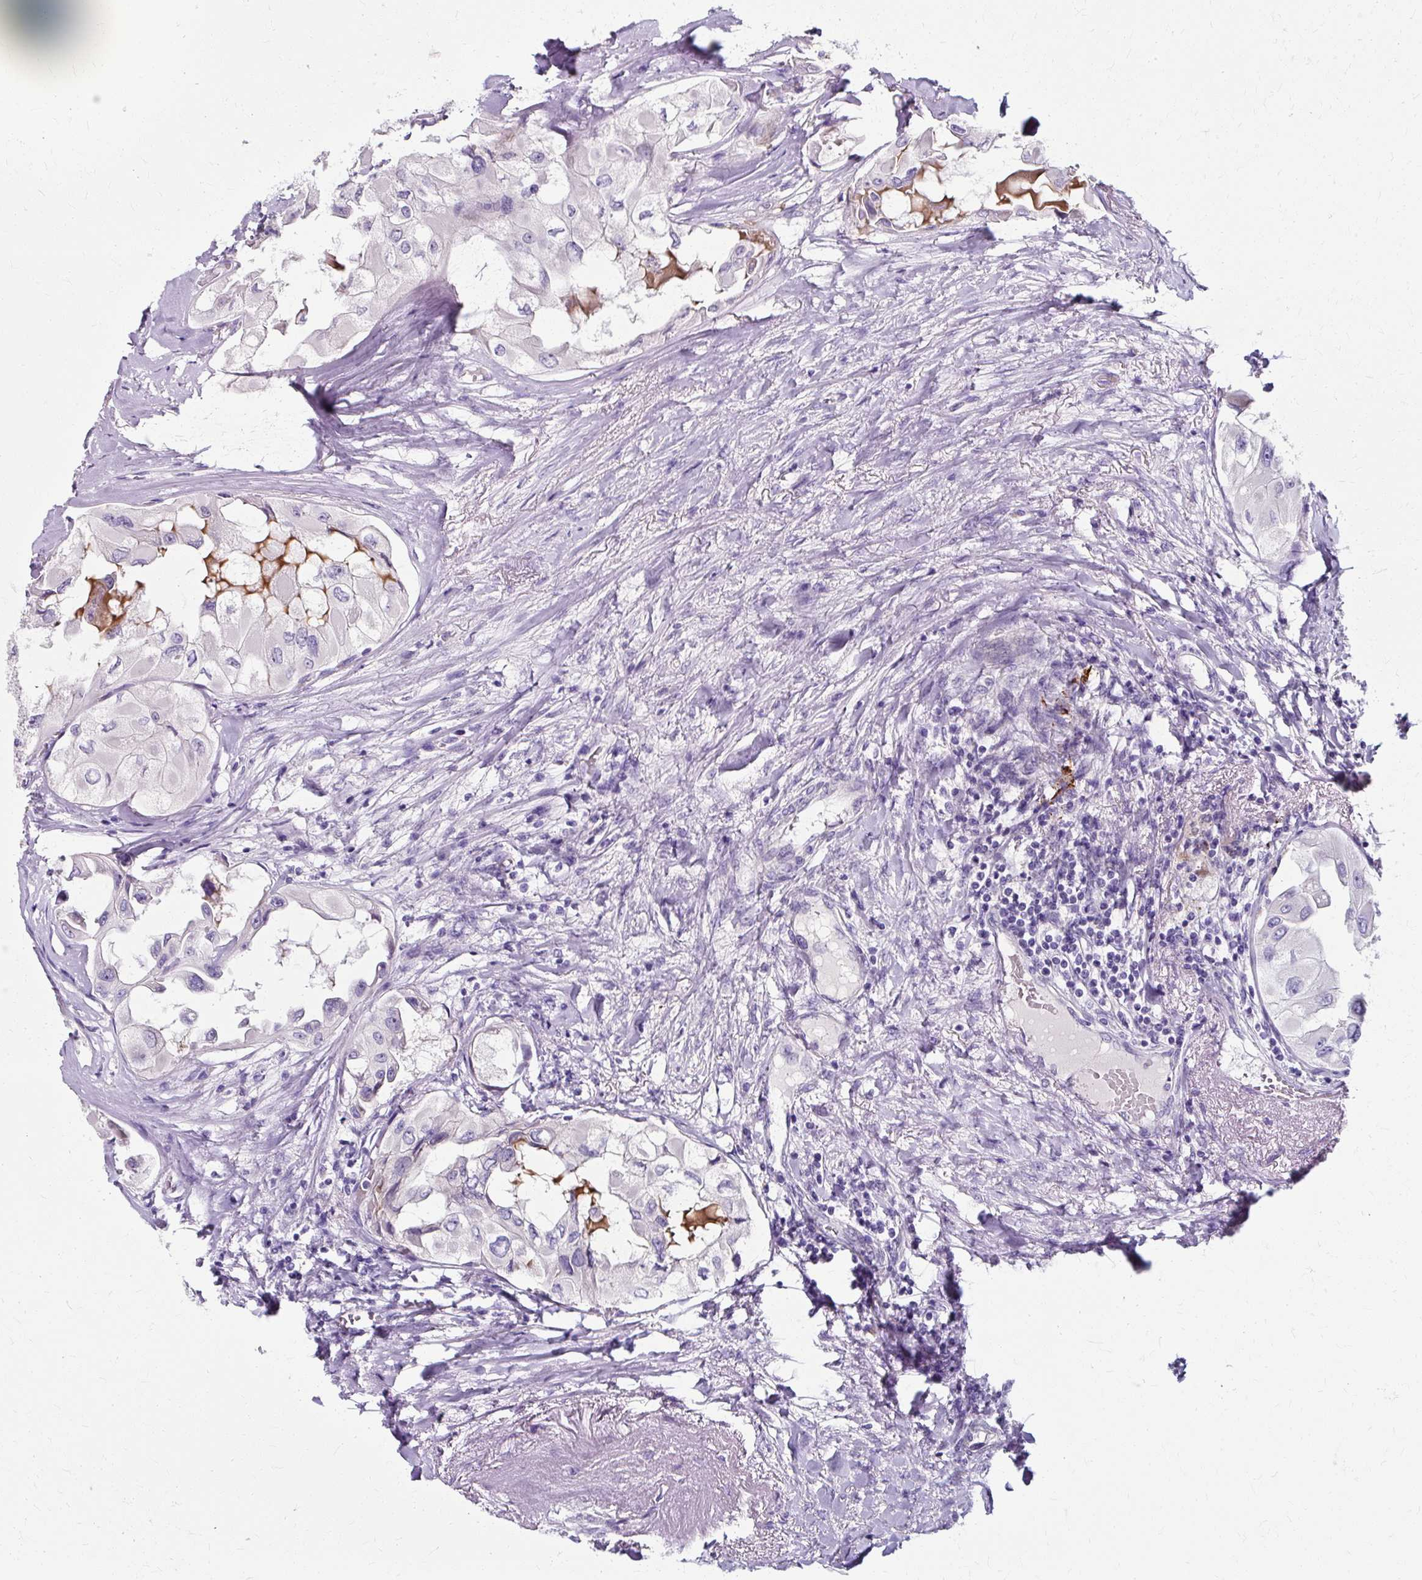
{"staining": {"intensity": "negative", "quantity": "none", "location": "none"}, "tissue": "thyroid cancer", "cell_type": "Tumor cells", "image_type": "cancer", "snomed": [{"axis": "morphology", "description": "Normal tissue, NOS"}, {"axis": "morphology", "description": "Papillary adenocarcinoma, NOS"}, {"axis": "topography", "description": "Thyroid gland"}], "caption": "Tumor cells are negative for protein expression in human thyroid cancer.", "gene": "ZNF555", "patient": {"sex": "female", "age": 59}}